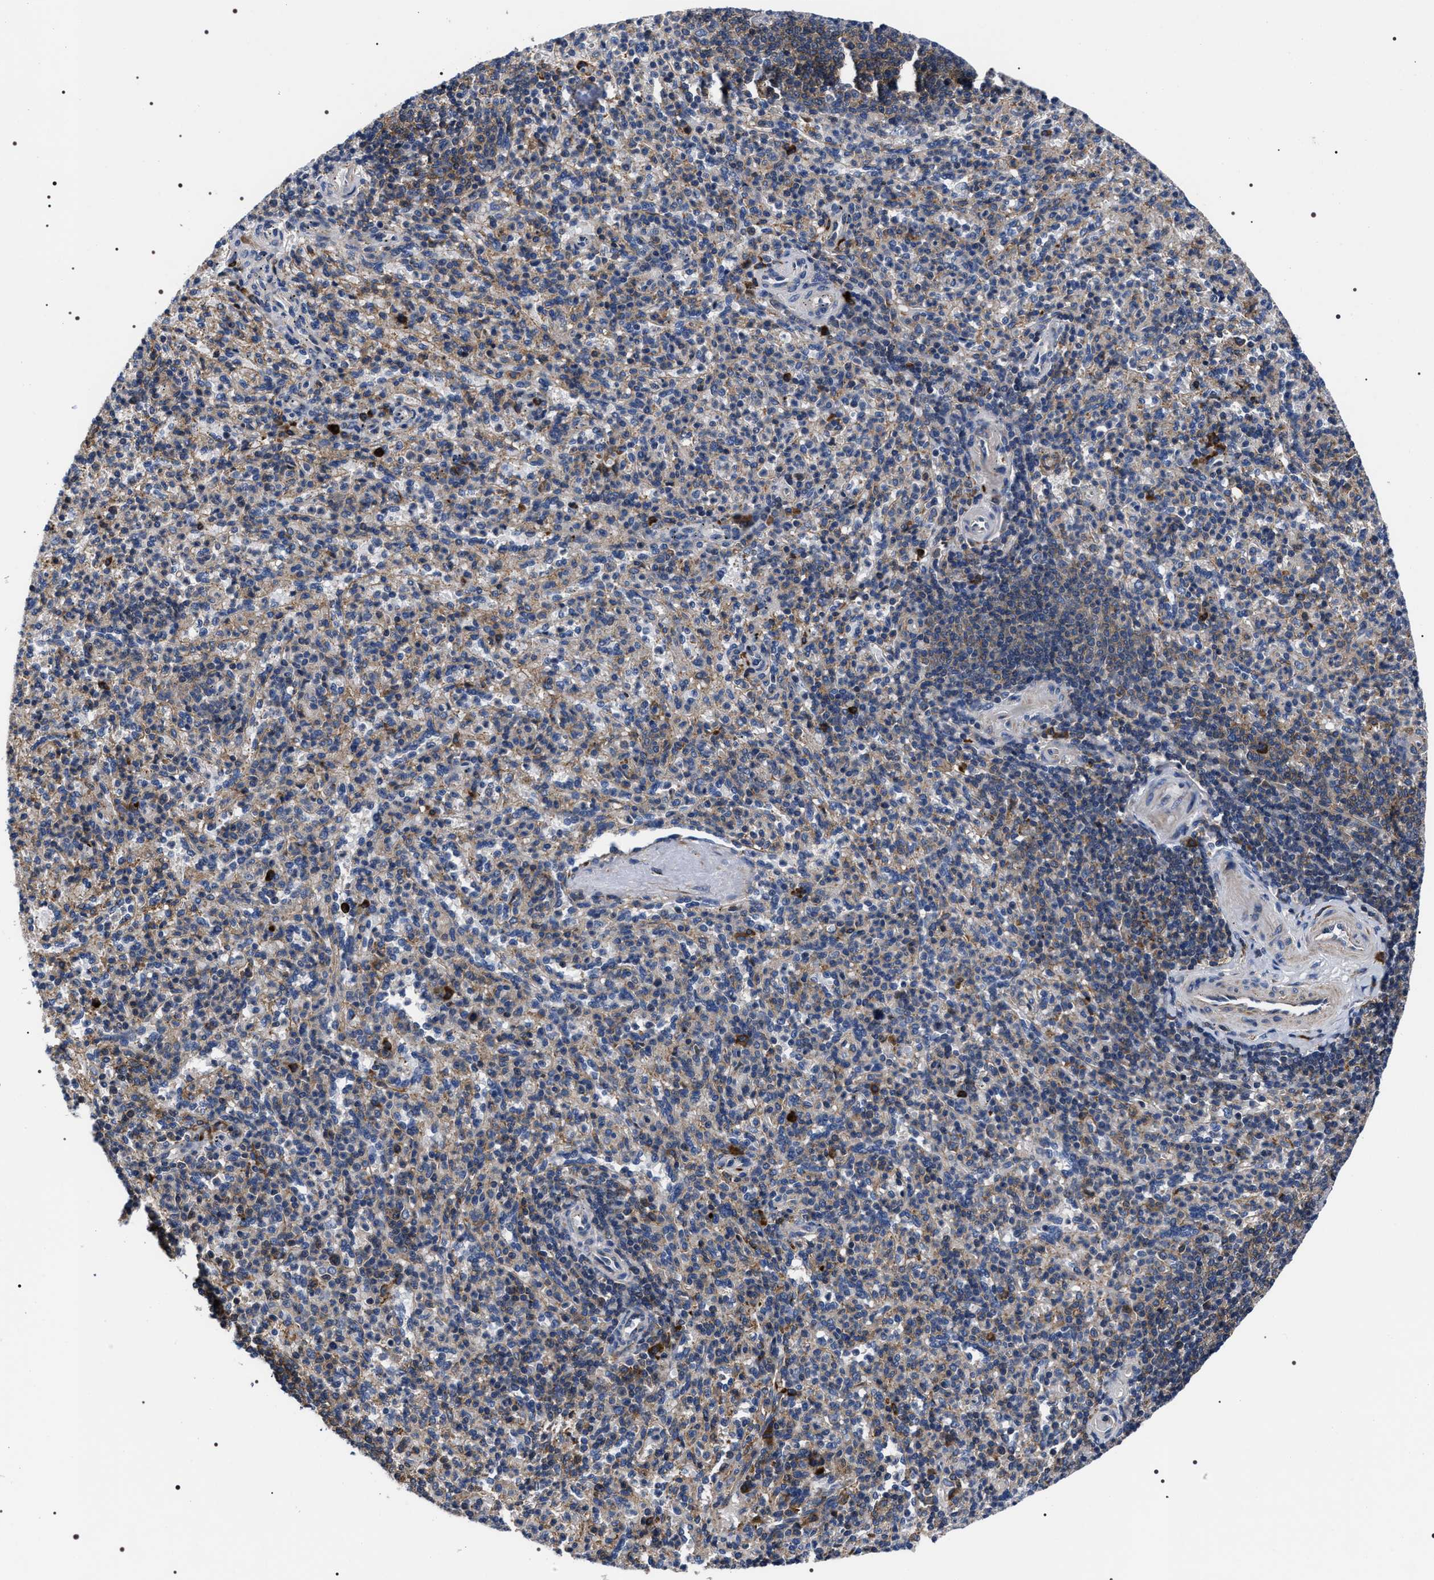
{"staining": {"intensity": "weak", "quantity": "25%-75%", "location": "cytoplasmic/membranous"}, "tissue": "spleen", "cell_type": "Cells in red pulp", "image_type": "normal", "snomed": [{"axis": "morphology", "description": "Normal tissue, NOS"}, {"axis": "topography", "description": "Spleen"}], "caption": "About 25%-75% of cells in red pulp in normal human spleen demonstrate weak cytoplasmic/membranous protein staining as visualized by brown immunohistochemical staining.", "gene": "MIS18A", "patient": {"sex": "male", "age": 36}}